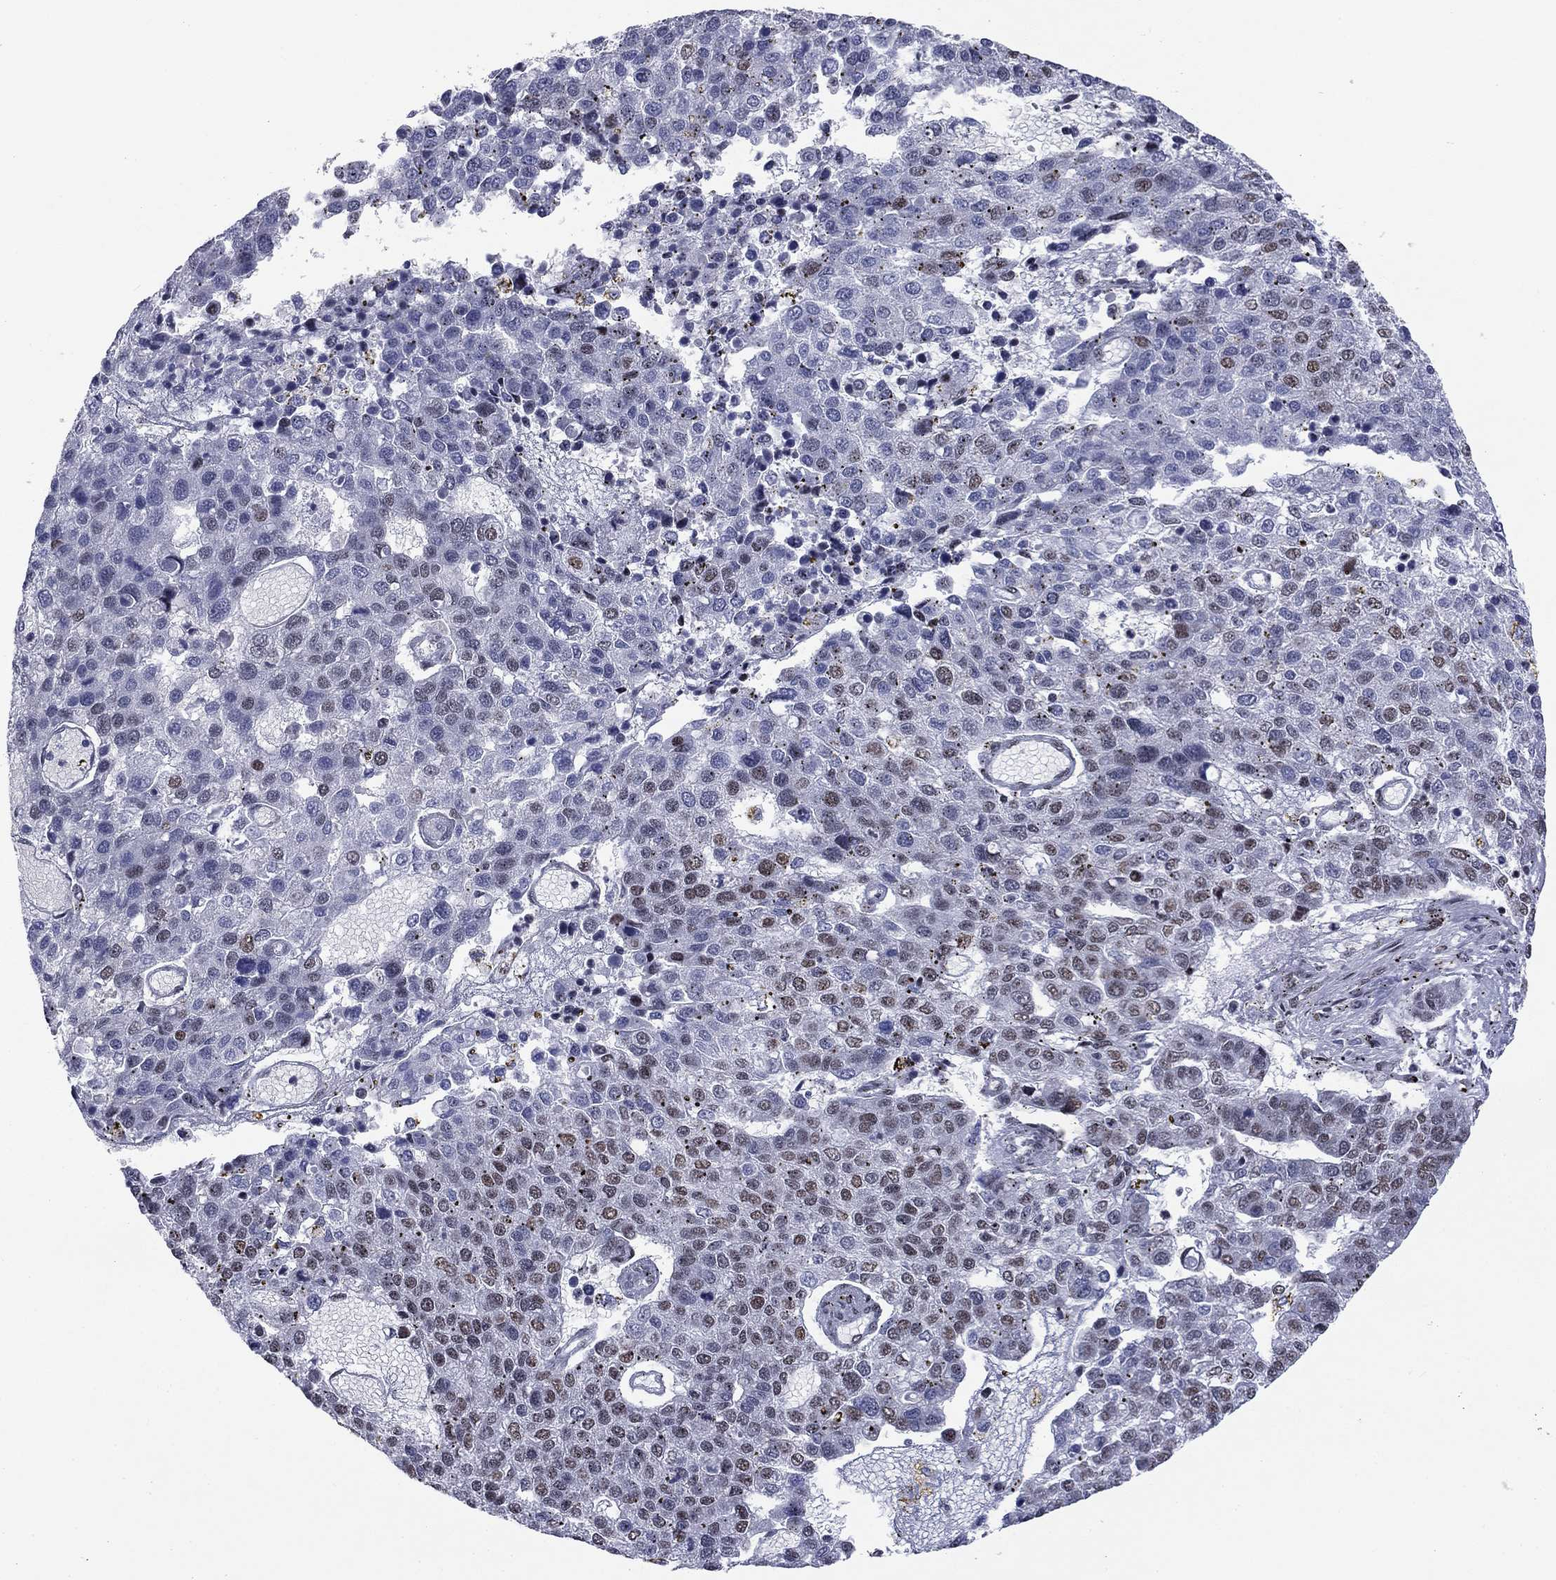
{"staining": {"intensity": "moderate", "quantity": "<25%", "location": "nuclear"}, "tissue": "pancreatic cancer", "cell_type": "Tumor cells", "image_type": "cancer", "snomed": [{"axis": "morphology", "description": "Adenocarcinoma, NOS"}, {"axis": "topography", "description": "Pancreas"}], "caption": "Protein staining of pancreatic cancer (adenocarcinoma) tissue demonstrates moderate nuclear expression in about <25% of tumor cells. The staining was performed using DAB (3,3'-diaminobenzidine), with brown indicating positive protein expression. Nuclei are stained blue with hematoxylin.", "gene": "ETV5", "patient": {"sex": "female", "age": 61}}